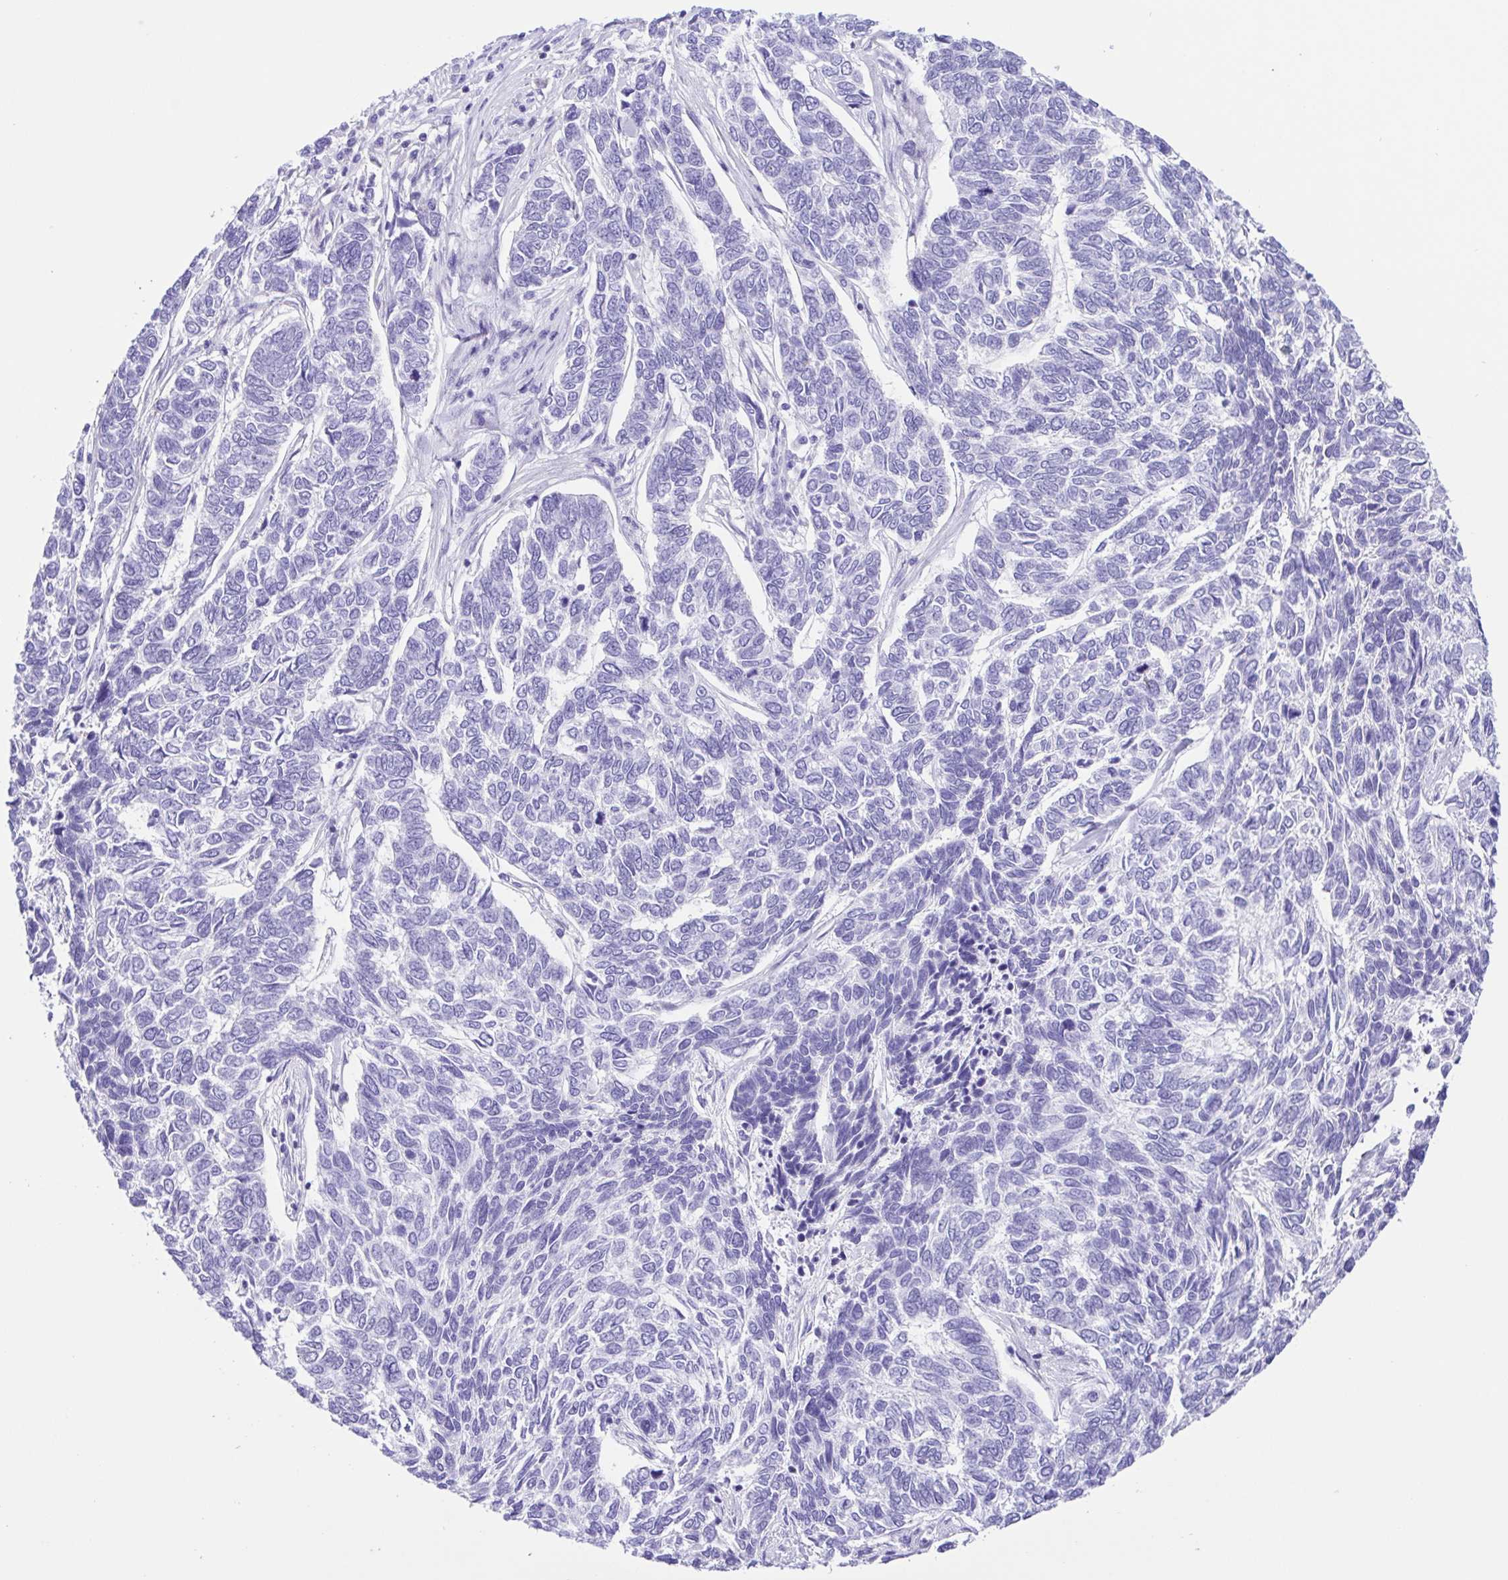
{"staining": {"intensity": "negative", "quantity": "none", "location": "none"}, "tissue": "skin cancer", "cell_type": "Tumor cells", "image_type": "cancer", "snomed": [{"axis": "morphology", "description": "Basal cell carcinoma"}, {"axis": "topography", "description": "Skin"}], "caption": "There is no significant staining in tumor cells of skin basal cell carcinoma.", "gene": "GPR17", "patient": {"sex": "female", "age": 65}}